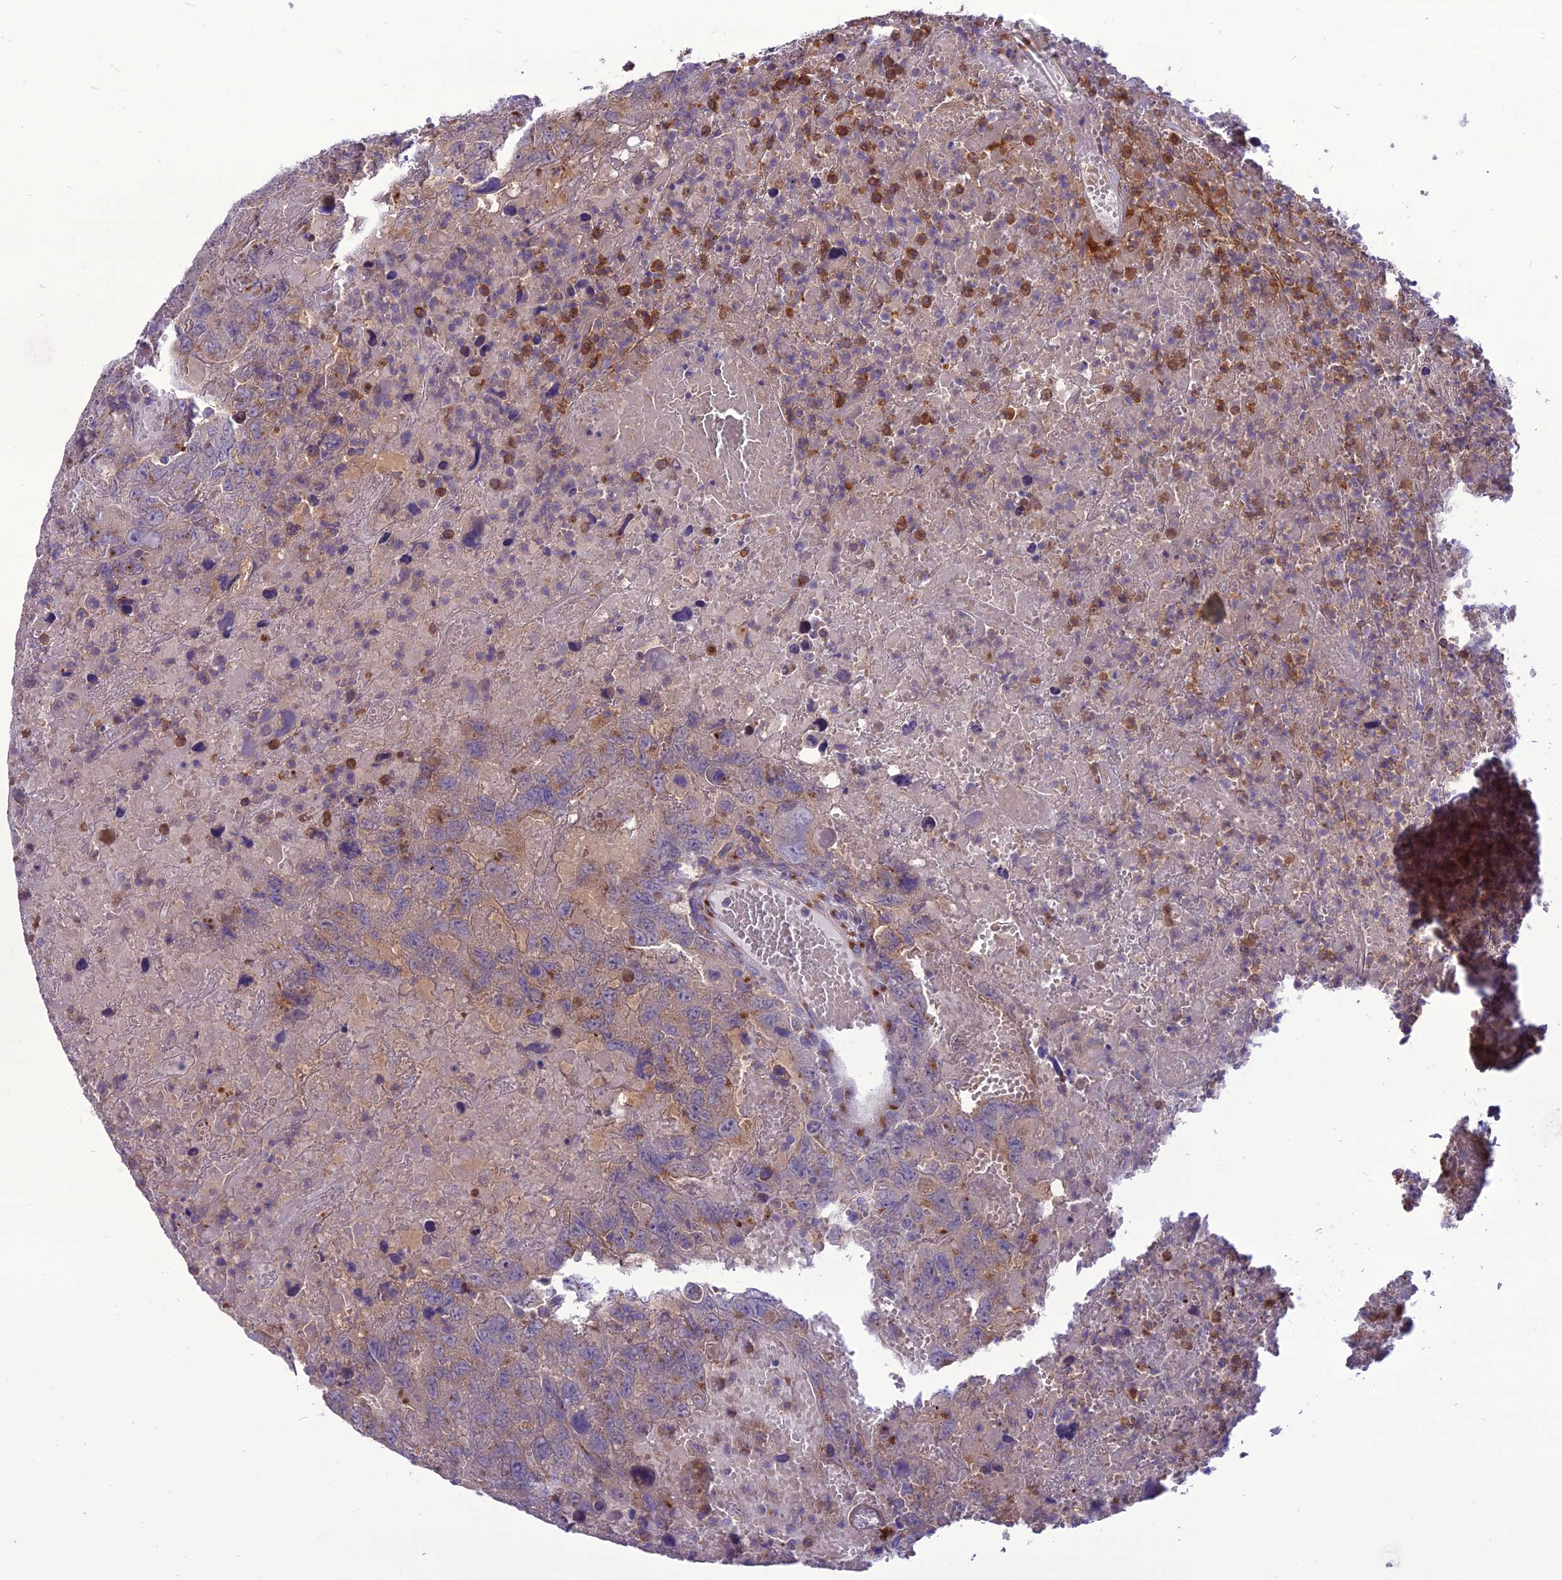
{"staining": {"intensity": "moderate", "quantity": "<25%", "location": "cytoplasmic/membranous"}, "tissue": "testis cancer", "cell_type": "Tumor cells", "image_type": "cancer", "snomed": [{"axis": "morphology", "description": "Carcinoma, Embryonal, NOS"}, {"axis": "topography", "description": "Testis"}], "caption": "Testis cancer was stained to show a protein in brown. There is low levels of moderate cytoplasmic/membranous staining in approximately <25% of tumor cells.", "gene": "SPRYD7", "patient": {"sex": "male", "age": 45}}